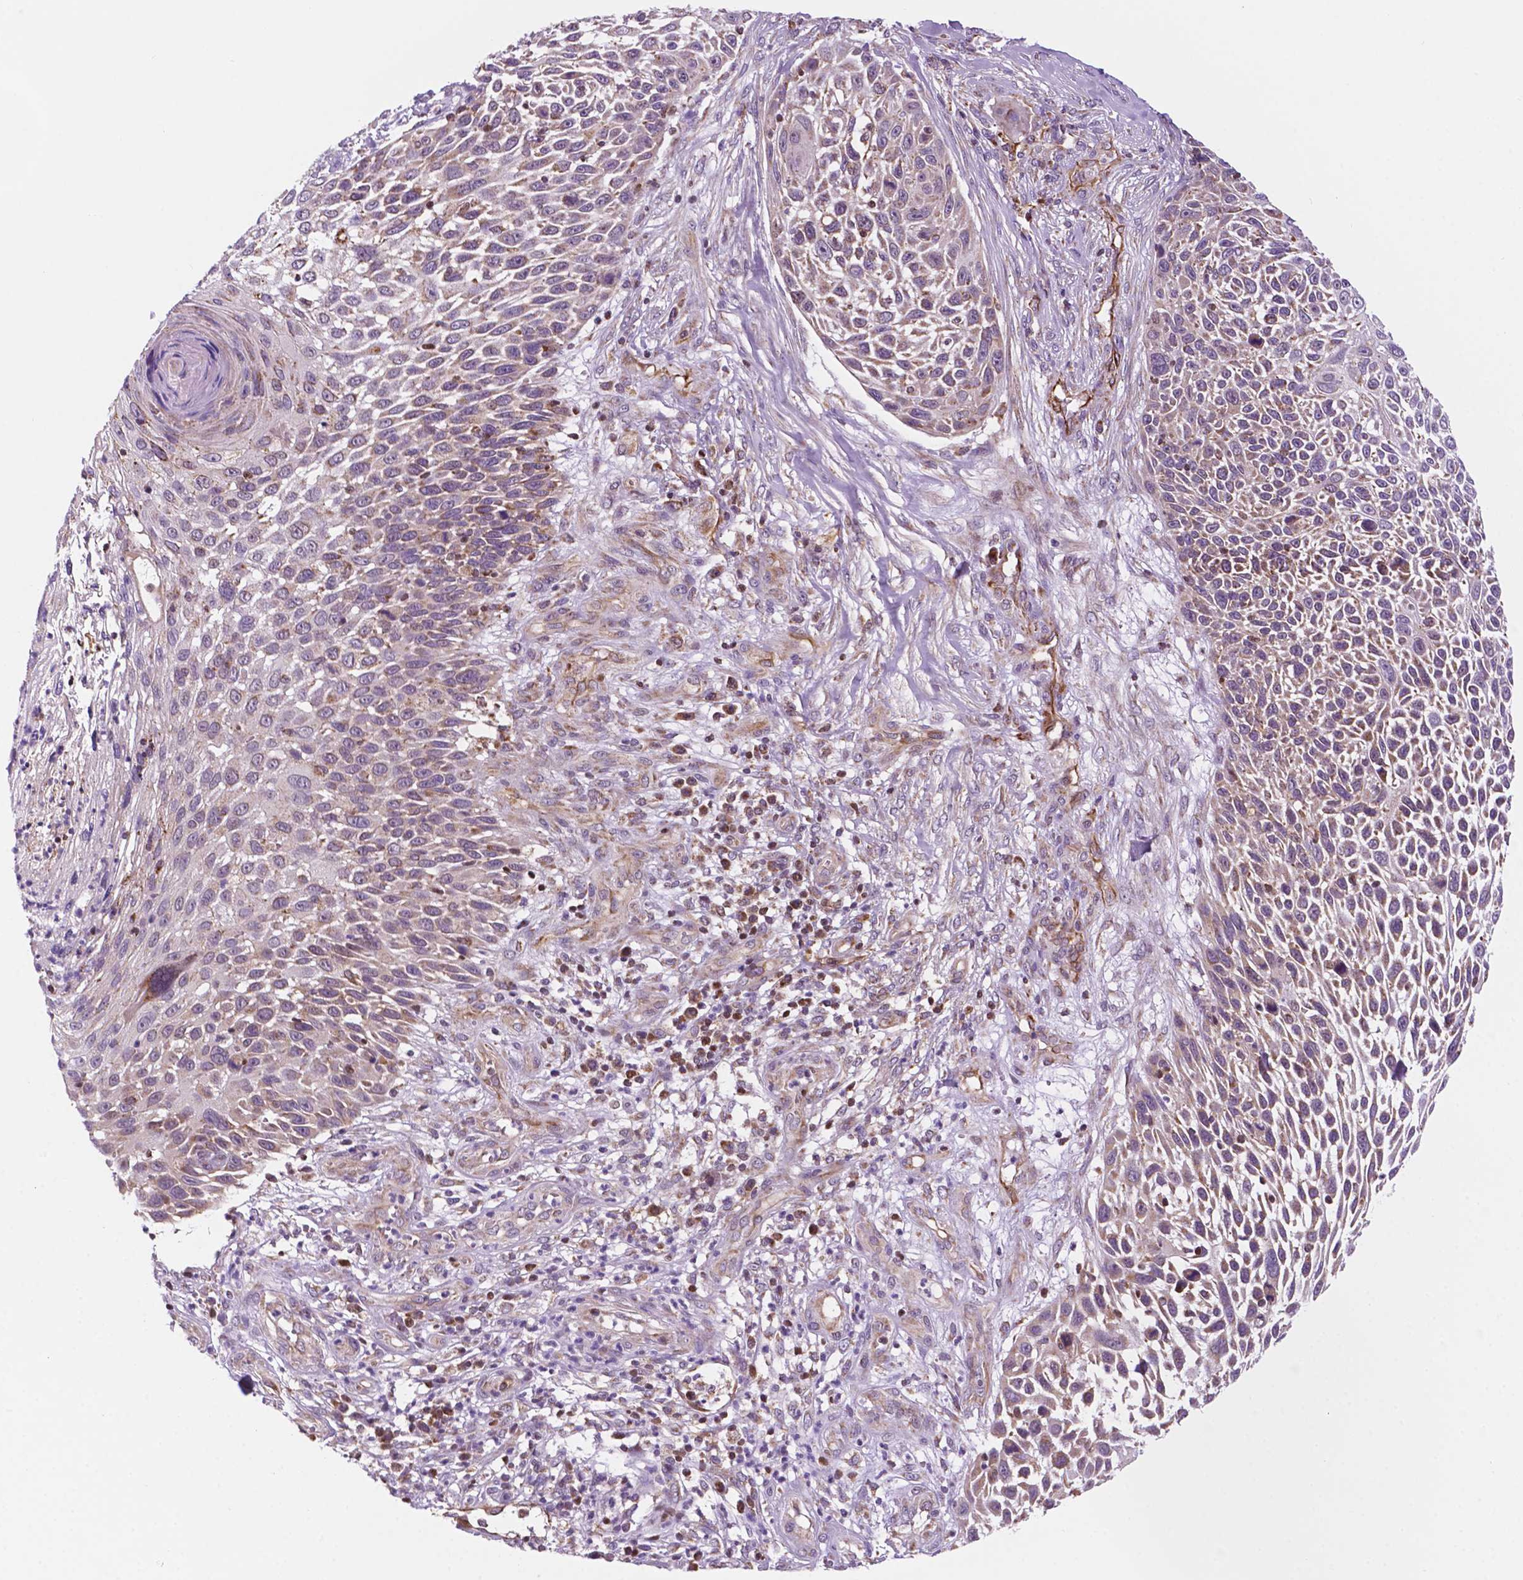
{"staining": {"intensity": "weak", "quantity": "25%-75%", "location": "cytoplasmic/membranous"}, "tissue": "skin cancer", "cell_type": "Tumor cells", "image_type": "cancer", "snomed": [{"axis": "morphology", "description": "Squamous cell carcinoma, NOS"}, {"axis": "topography", "description": "Skin"}], "caption": "High-power microscopy captured an immunohistochemistry image of squamous cell carcinoma (skin), revealing weak cytoplasmic/membranous positivity in about 25%-75% of tumor cells. The staining is performed using DAB (3,3'-diaminobenzidine) brown chromogen to label protein expression. The nuclei are counter-stained blue using hematoxylin.", "gene": "GEMIN4", "patient": {"sex": "male", "age": 92}}